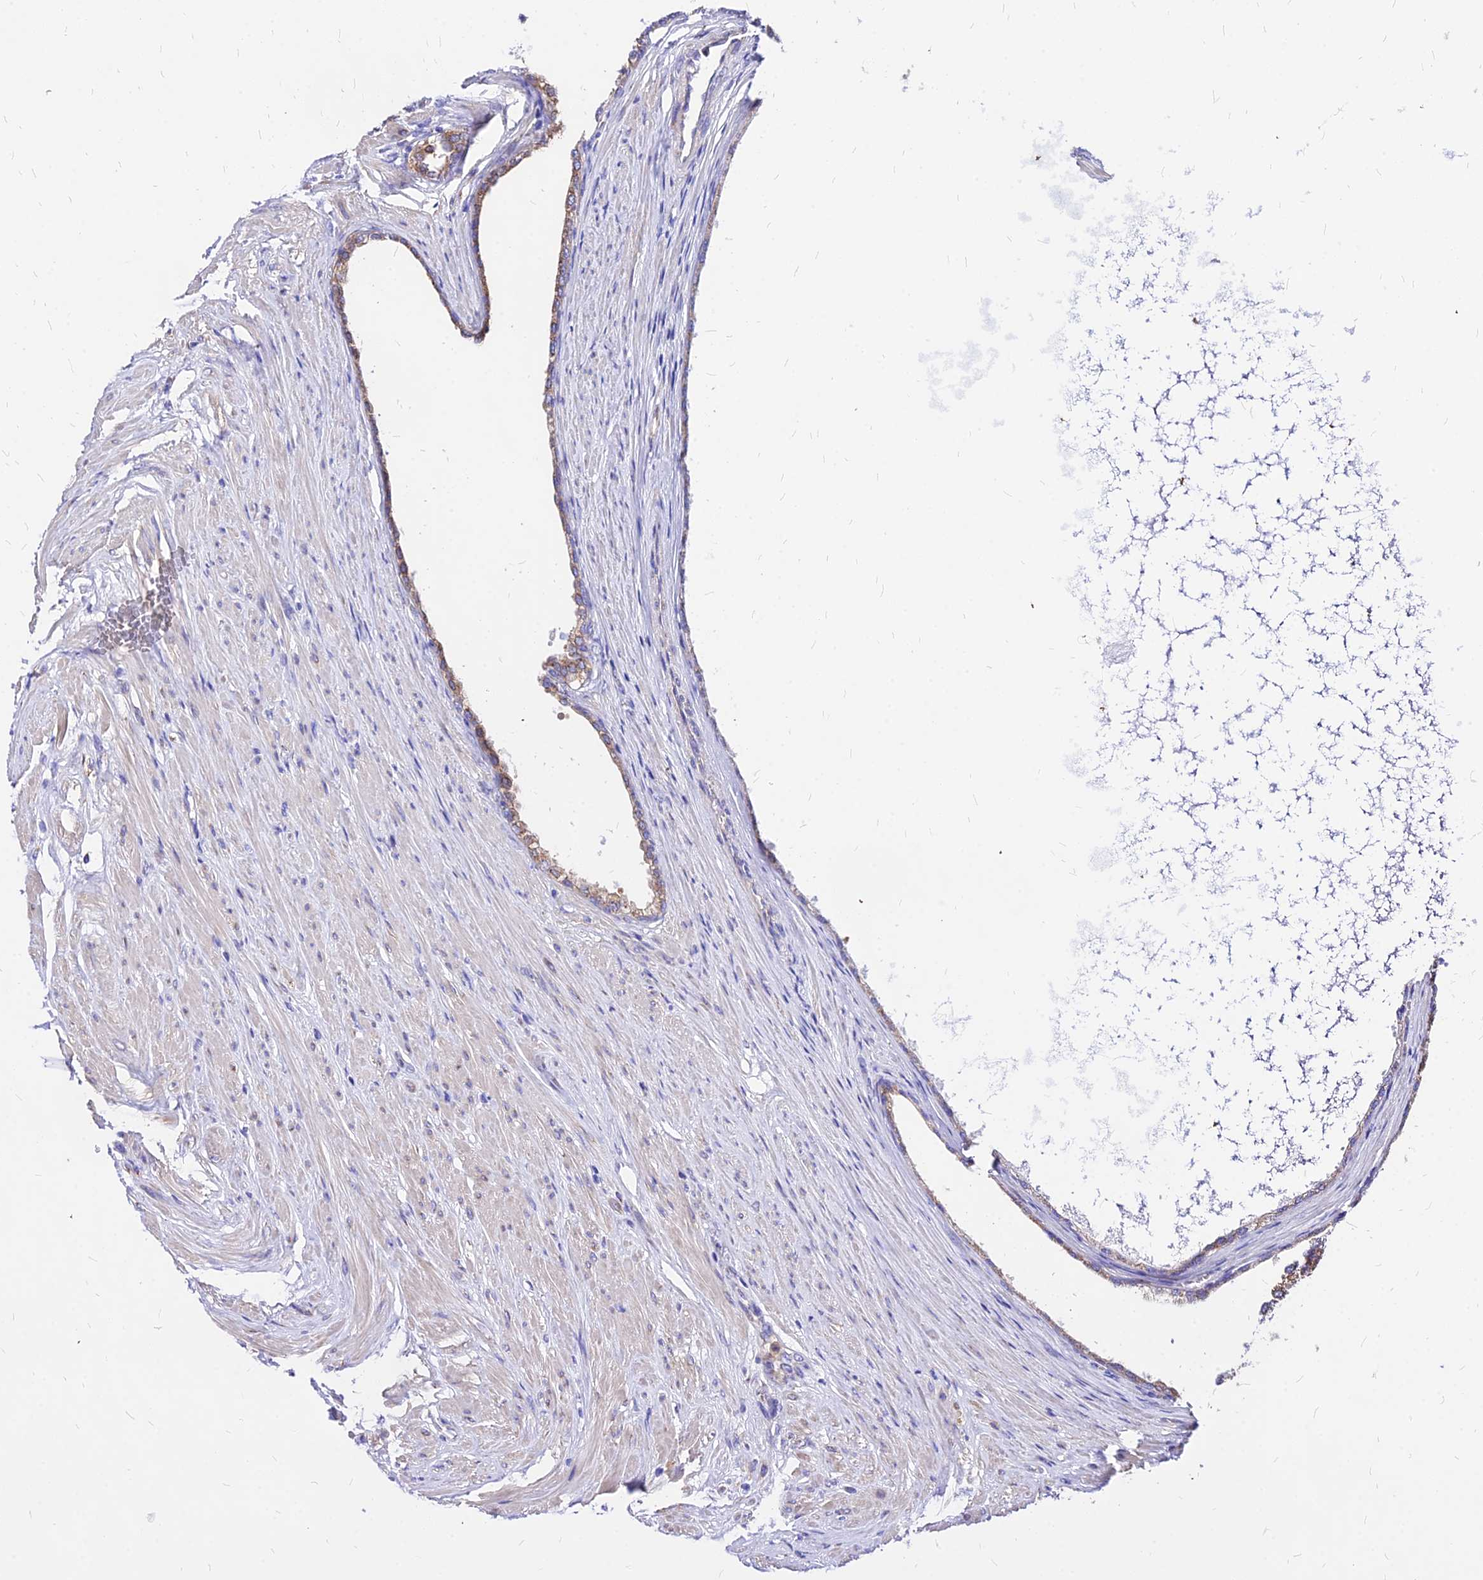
{"staining": {"intensity": "moderate", "quantity": "25%-75%", "location": "cytoplasmic/membranous"}, "tissue": "prostate", "cell_type": "Glandular cells", "image_type": "normal", "snomed": [{"axis": "morphology", "description": "Normal tissue, NOS"}, {"axis": "morphology", "description": "Urothelial carcinoma, Low grade"}, {"axis": "topography", "description": "Urinary bladder"}, {"axis": "topography", "description": "Prostate"}], "caption": "Immunohistochemical staining of normal prostate exhibits 25%-75% levels of moderate cytoplasmic/membranous protein positivity in about 25%-75% of glandular cells.", "gene": "MRPL3", "patient": {"sex": "male", "age": 60}}